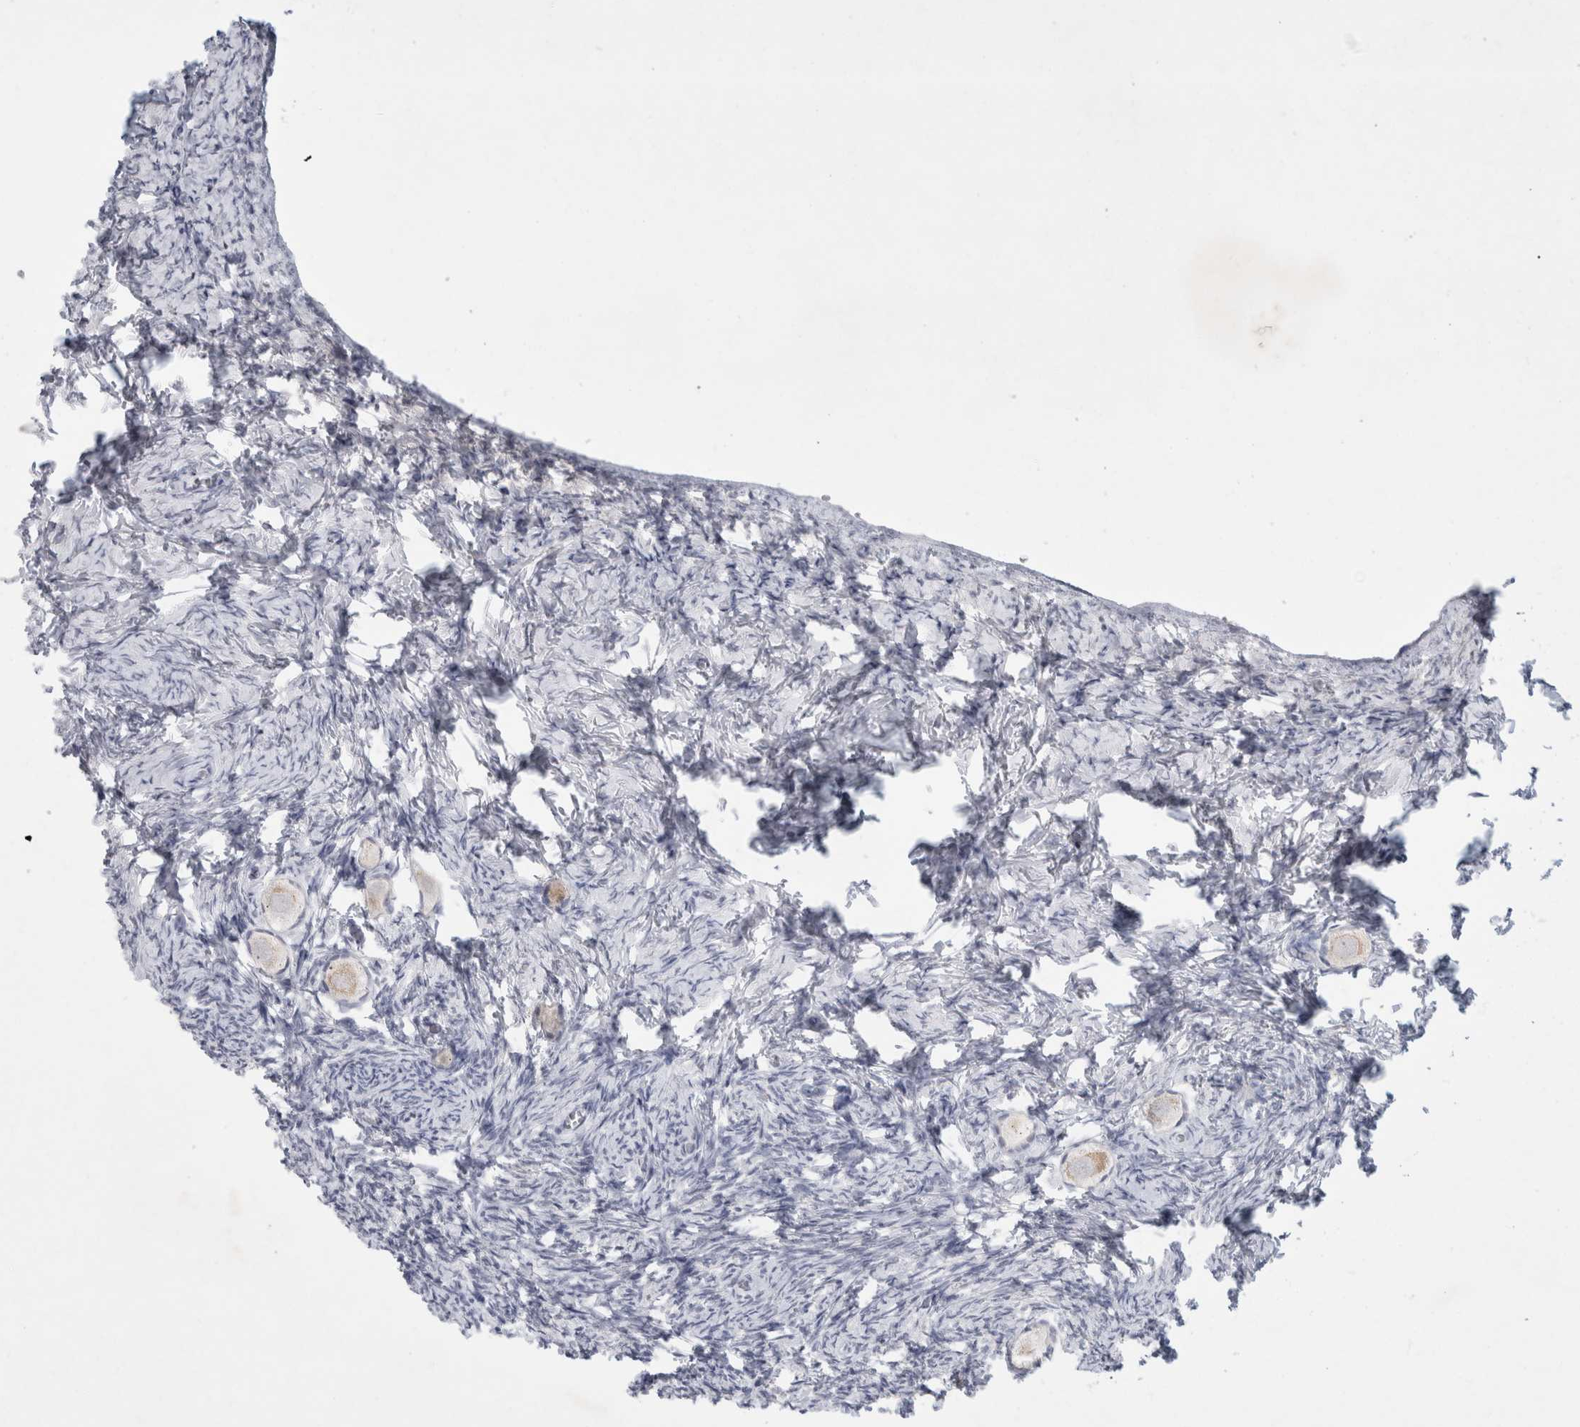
{"staining": {"intensity": "weak", "quantity": "<25%", "location": "cytoplasmic/membranous"}, "tissue": "ovary", "cell_type": "Follicle cells", "image_type": "normal", "snomed": [{"axis": "morphology", "description": "Normal tissue, NOS"}, {"axis": "topography", "description": "Ovary"}], "caption": "This is a histopathology image of immunohistochemistry (IHC) staining of unremarkable ovary, which shows no expression in follicle cells. (DAB immunohistochemistry, high magnification).", "gene": "NIPA1", "patient": {"sex": "female", "age": 27}}